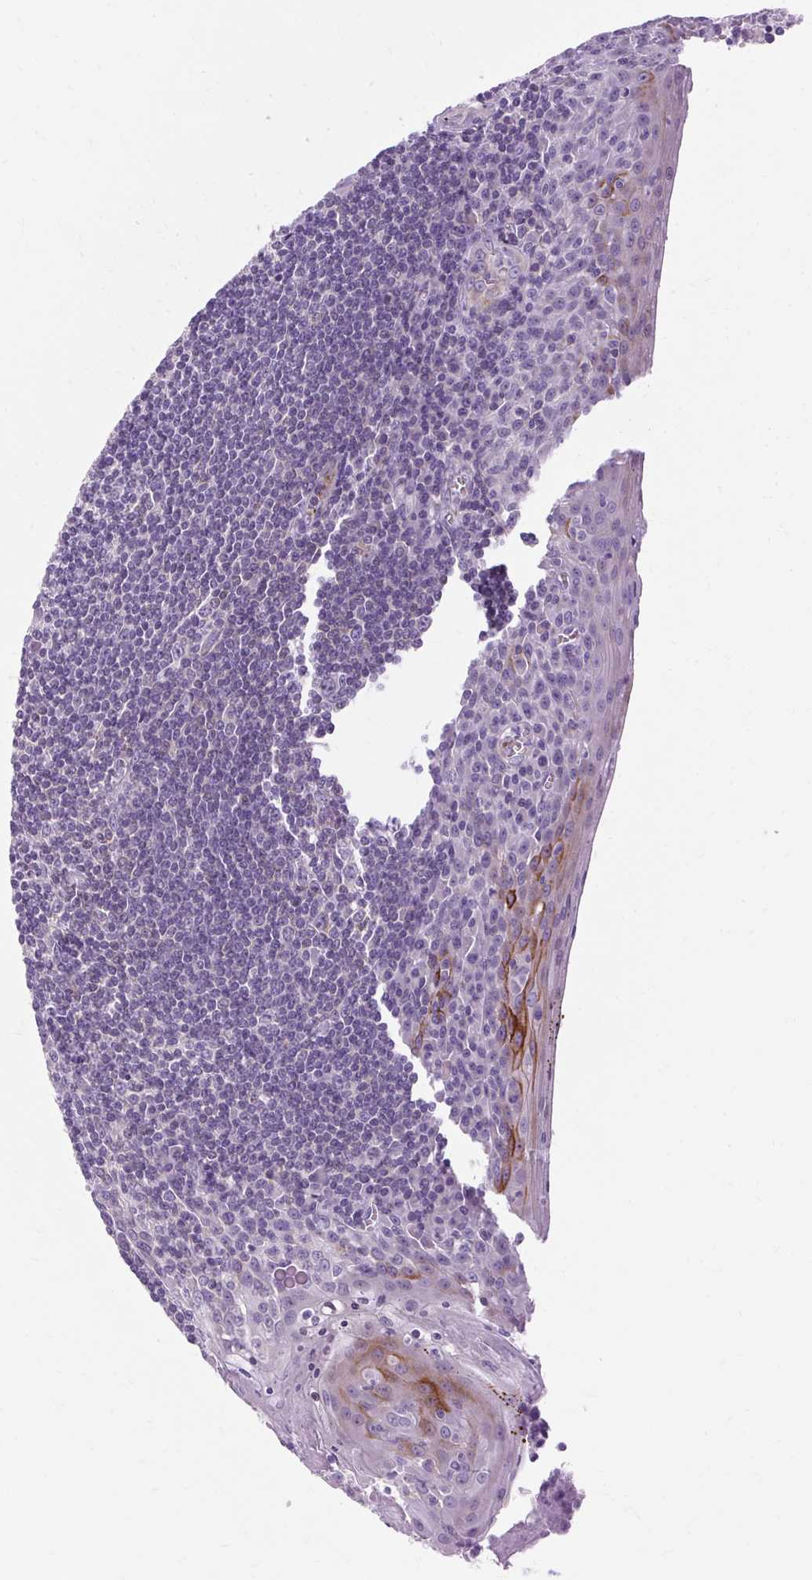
{"staining": {"intensity": "negative", "quantity": "none", "location": "none"}, "tissue": "tonsil", "cell_type": "Germinal center cells", "image_type": "normal", "snomed": [{"axis": "morphology", "description": "Normal tissue, NOS"}, {"axis": "topography", "description": "Tonsil"}], "caption": "Immunohistochemistry histopathology image of normal tonsil stained for a protein (brown), which displays no expression in germinal center cells.", "gene": "B3GNT4", "patient": {"sex": "male", "age": 27}}